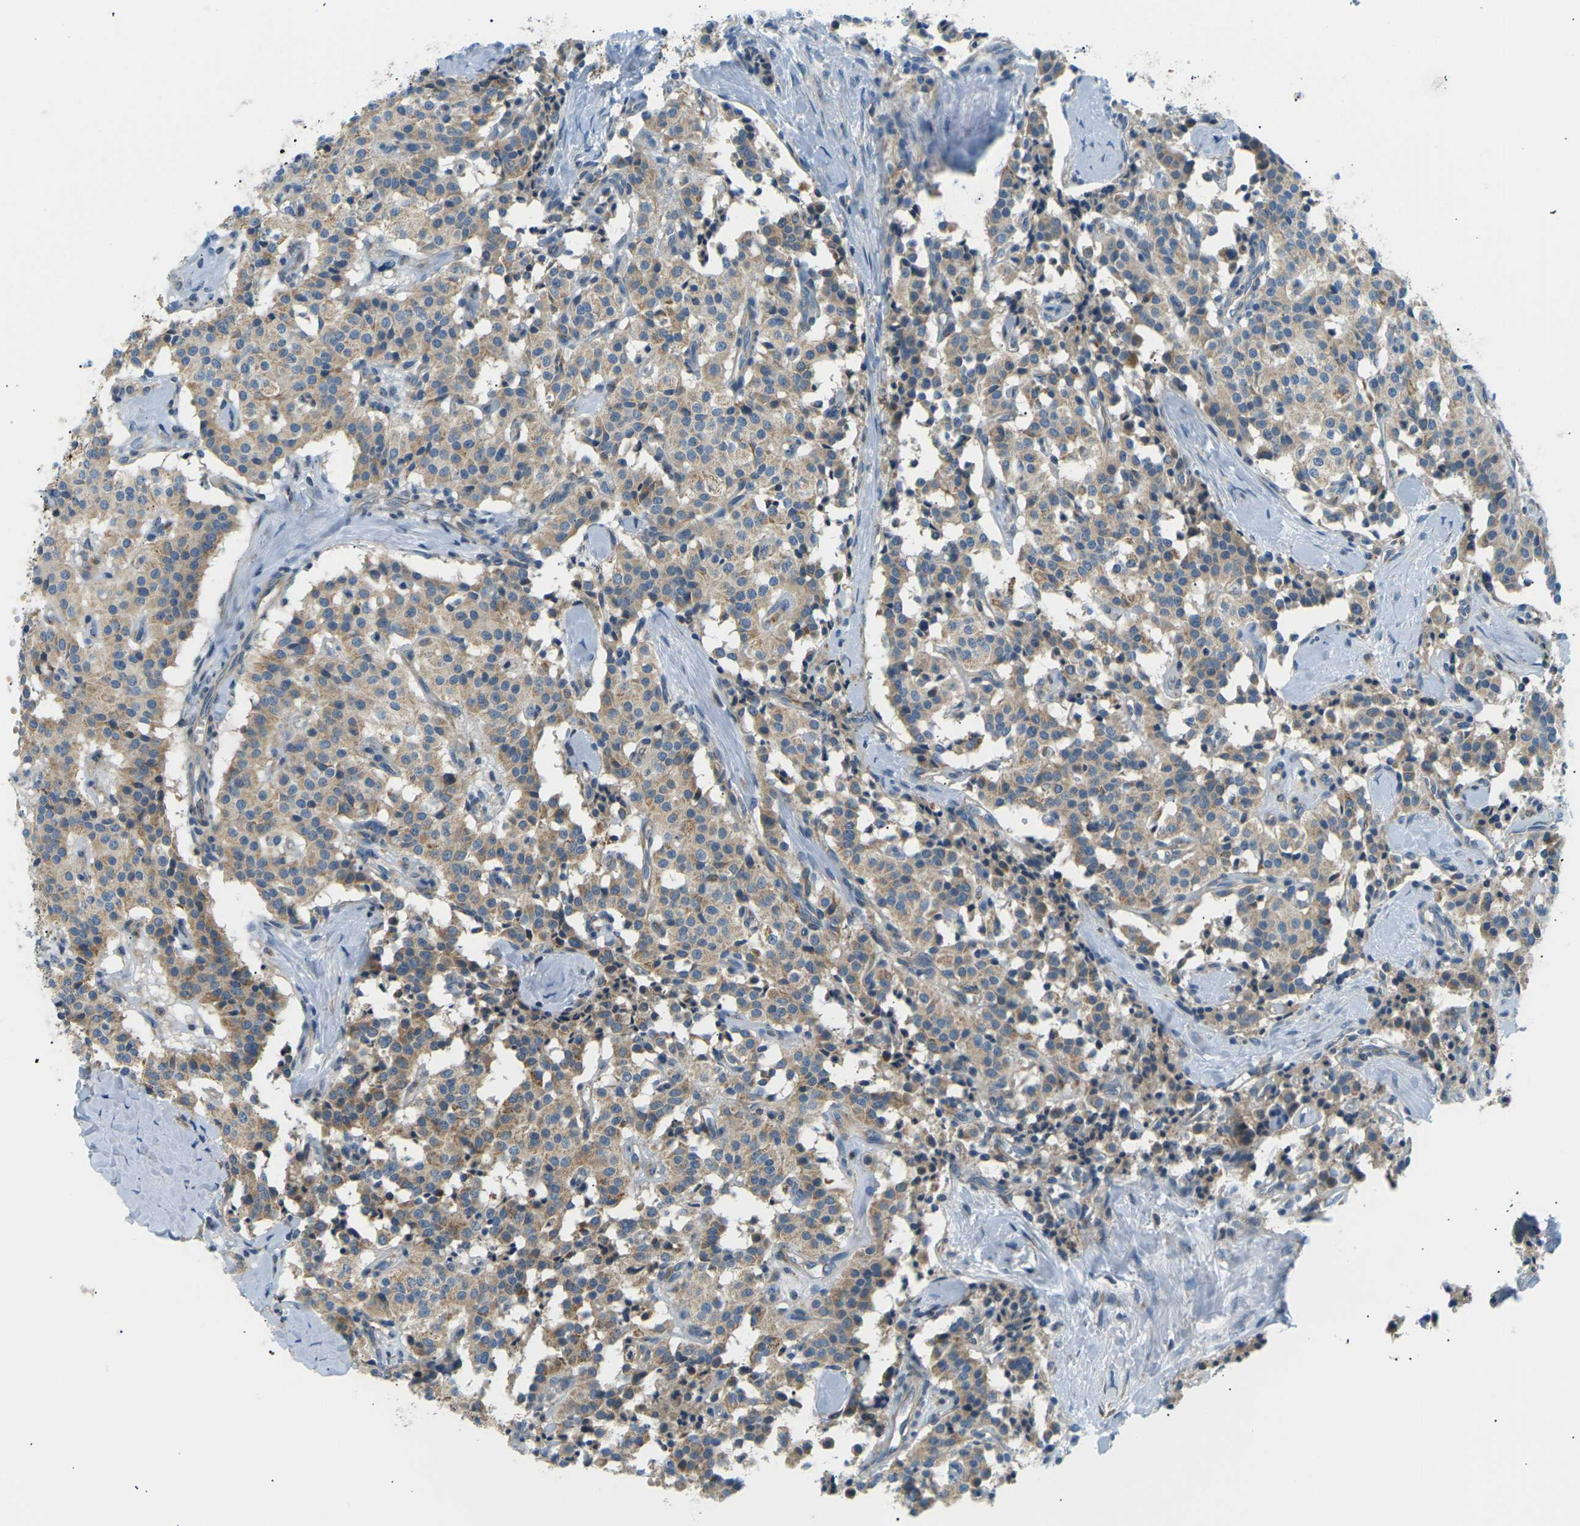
{"staining": {"intensity": "moderate", "quantity": "25%-75%", "location": "cytoplasmic/membranous"}, "tissue": "carcinoid", "cell_type": "Tumor cells", "image_type": "cancer", "snomed": [{"axis": "morphology", "description": "Carcinoid, malignant, NOS"}, {"axis": "topography", "description": "Lung"}], "caption": "Immunohistochemistry (DAB) staining of human carcinoid (malignant) demonstrates moderate cytoplasmic/membranous protein expression in about 25%-75% of tumor cells.", "gene": "TBC1D8", "patient": {"sex": "male", "age": 30}}